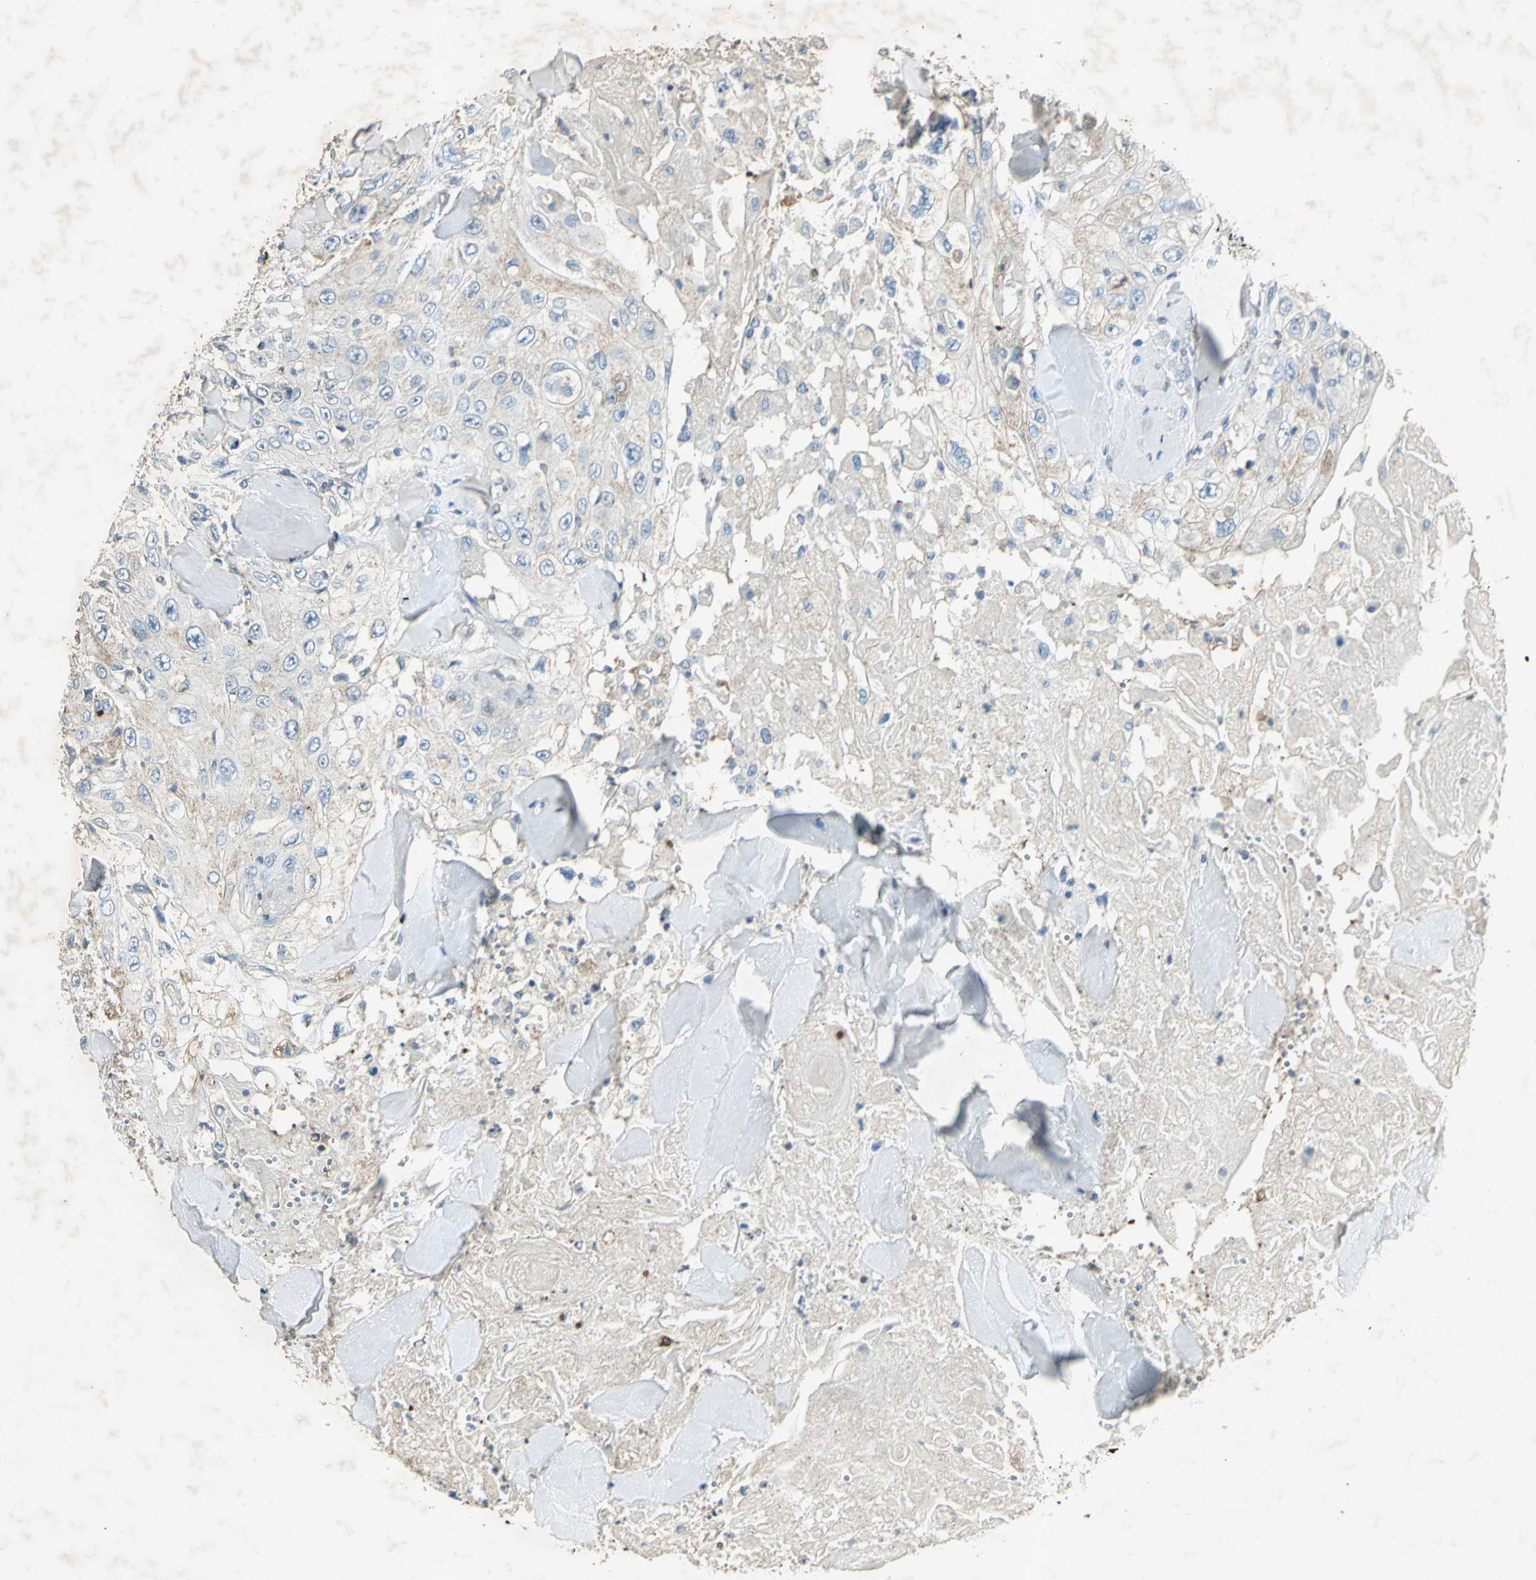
{"staining": {"intensity": "weak", "quantity": "<25%", "location": "cytoplasmic/membranous"}, "tissue": "skin cancer", "cell_type": "Tumor cells", "image_type": "cancer", "snomed": [{"axis": "morphology", "description": "Squamous cell carcinoma, NOS"}, {"axis": "topography", "description": "Skin"}], "caption": "Immunohistochemistry (IHC) histopathology image of human skin squamous cell carcinoma stained for a protein (brown), which shows no positivity in tumor cells.", "gene": "CAMK2B", "patient": {"sex": "male", "age": 86}}